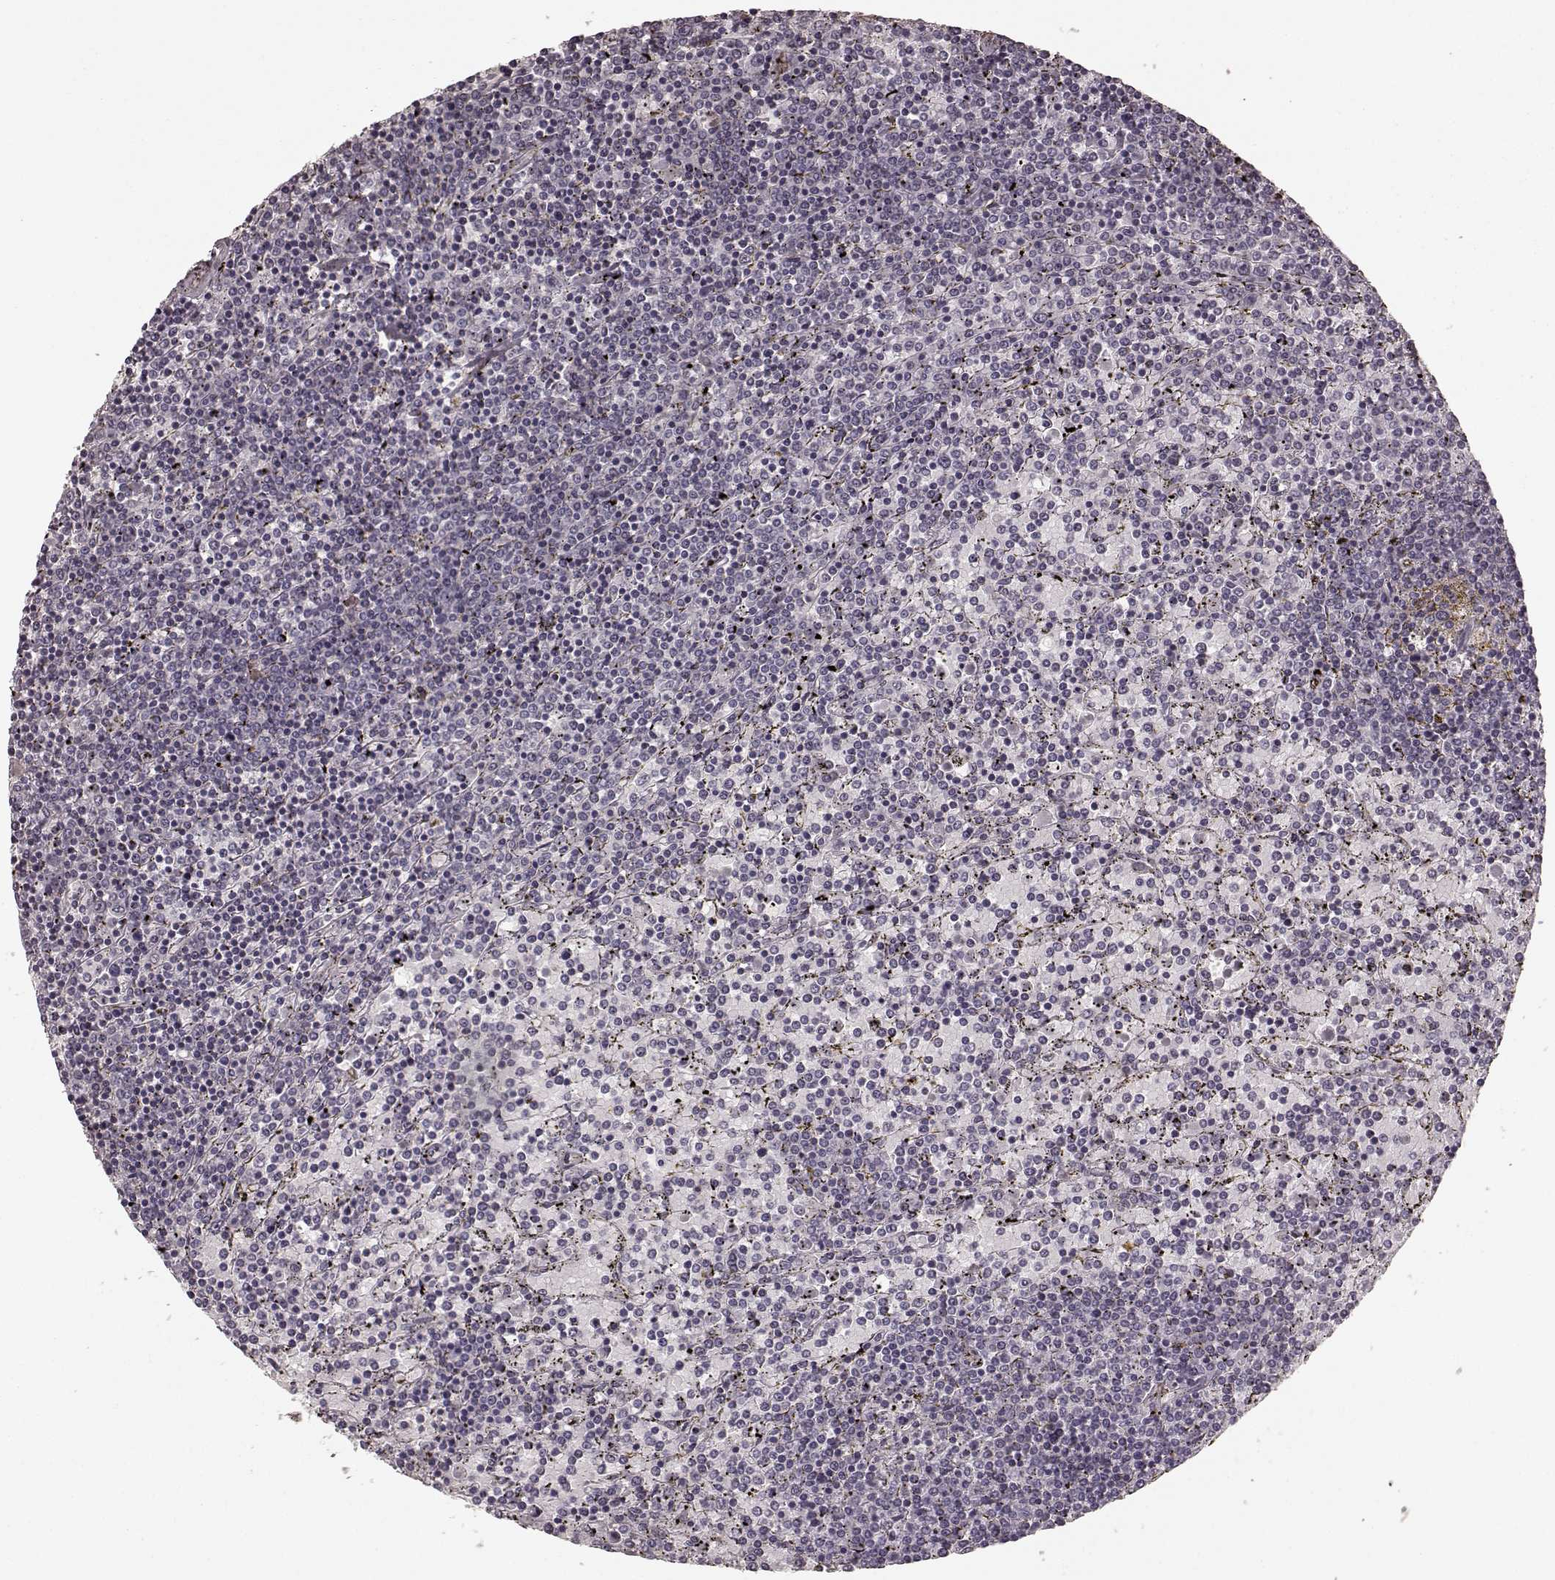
{"staining": {"intensity": "negative", "quantity": "none", "location": "none"}, "tissue": "lymphoma", "cell_type": "Tumor cells", "image_type": "cancer", "snomed": [{"axis": "morphology", "description": "Malignant lymphoma, non-Hodgkin's type, Low grade"}, {"axis": "topography", "description": "Spleen"}], "caption": "IHC photomicrograph of human lymphoma stained for a protein (brown), which displays no expression in tumor cells.", "gene": "PRKCE", "patient": {"sex": "female", "age": 77}}